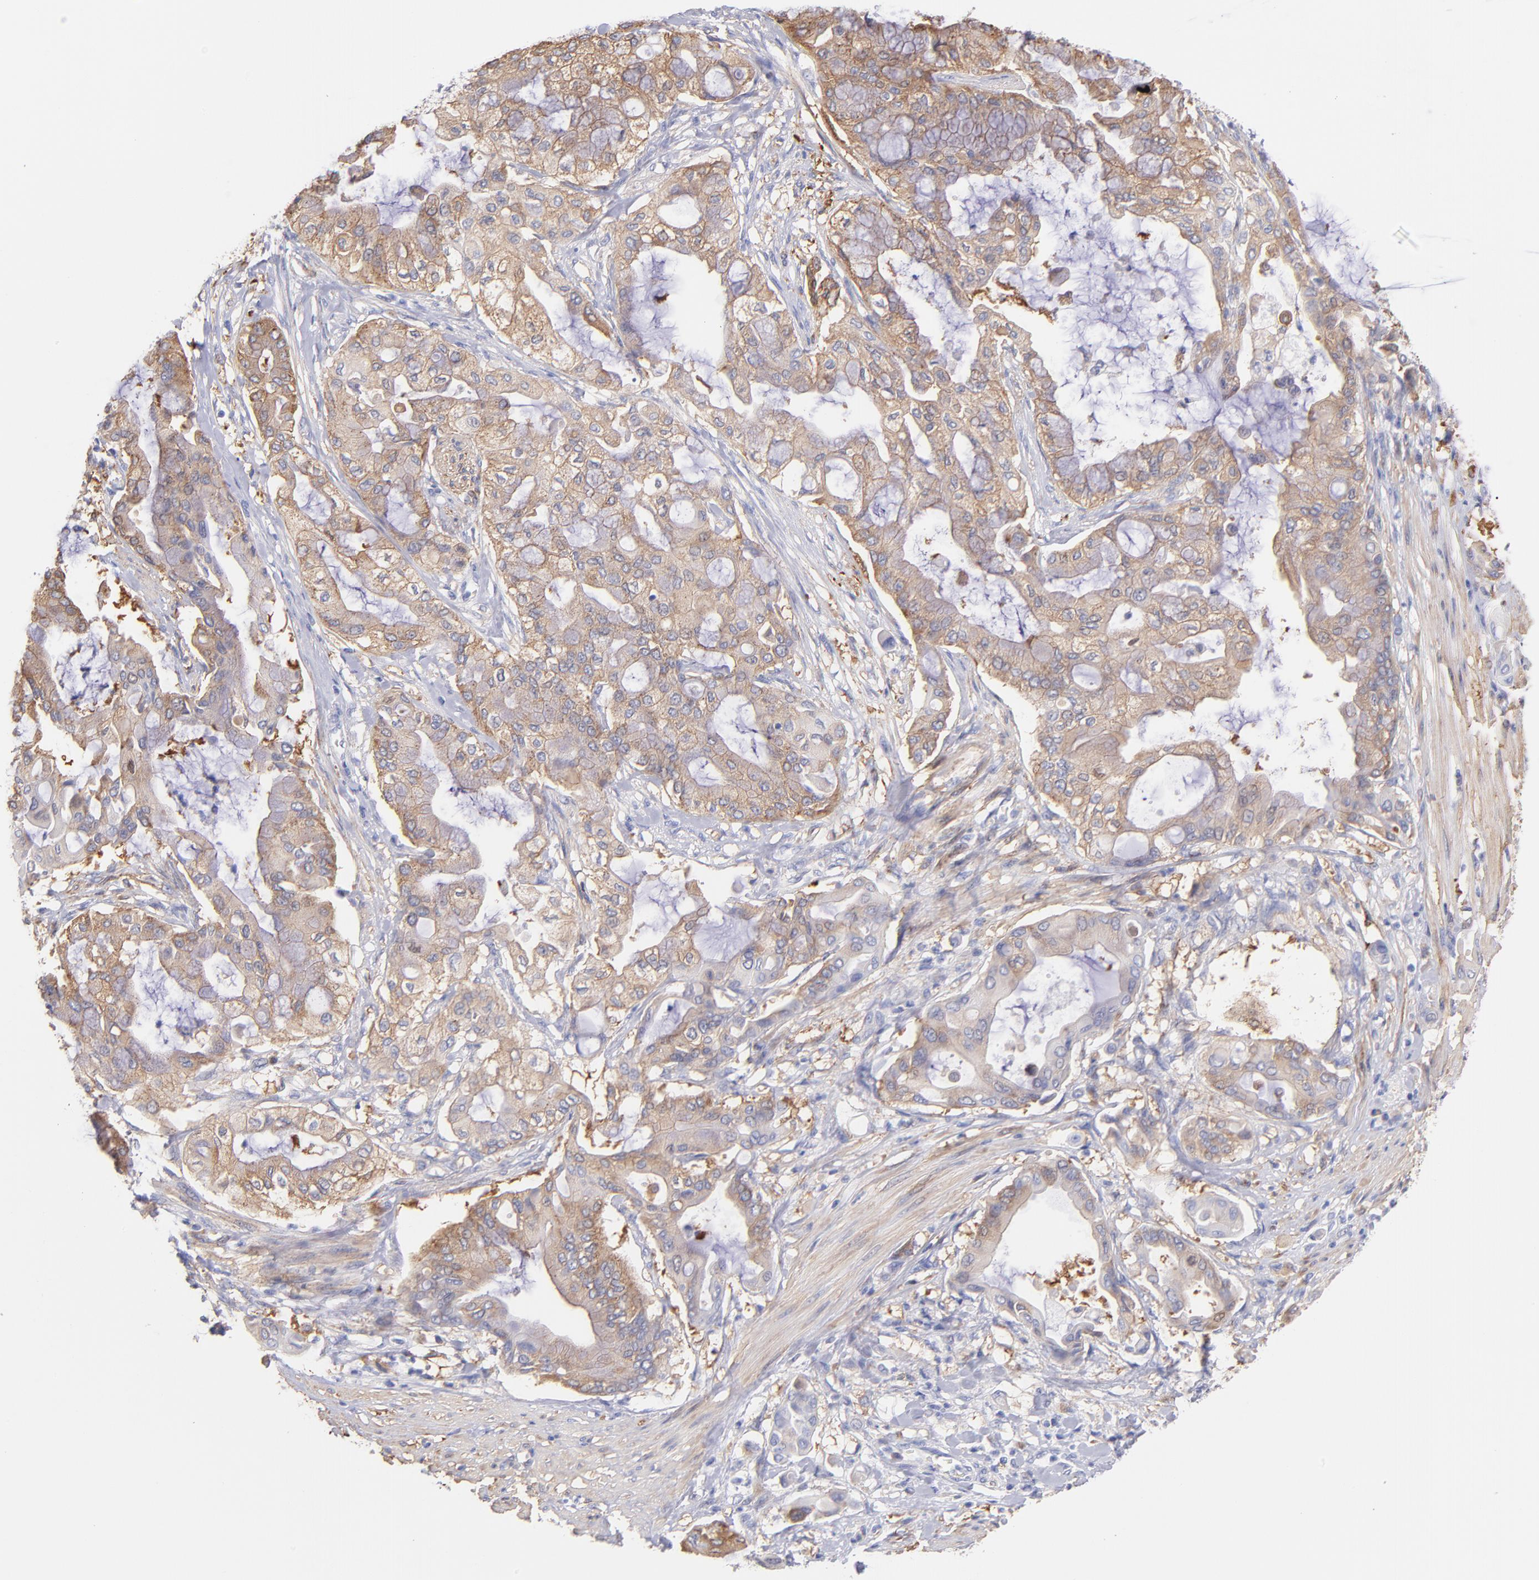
{"staining": {"intensity": "moderate", "quantity": ">75%", "location": "cytoplasmic/membranous"}, "tissue": "pancreatic cancer", "cell_type": "Tumor cells", "image_type": "cancer", "snomed": [{"axis": "morphology", "description": "Adenocarcinoma, NOS"}, {"axis": "morphology", "description": "Adenocarcinoma, metastatic, NOS"}, {"axis": "topography", "description": "Lymph node"}, {"axis": "topography", "description": "Pancreas"}, {"axis": "topography", "description": "Duodenum"}], "caption": "IHC of adenocarcinoma (pancreatic) demonstrates medium levels of moderate cytoplasmic/membranous expression in about >75% of tumor cells.", "gene": "PRKCA", "patient": {"sex": "female", "age": 64}}